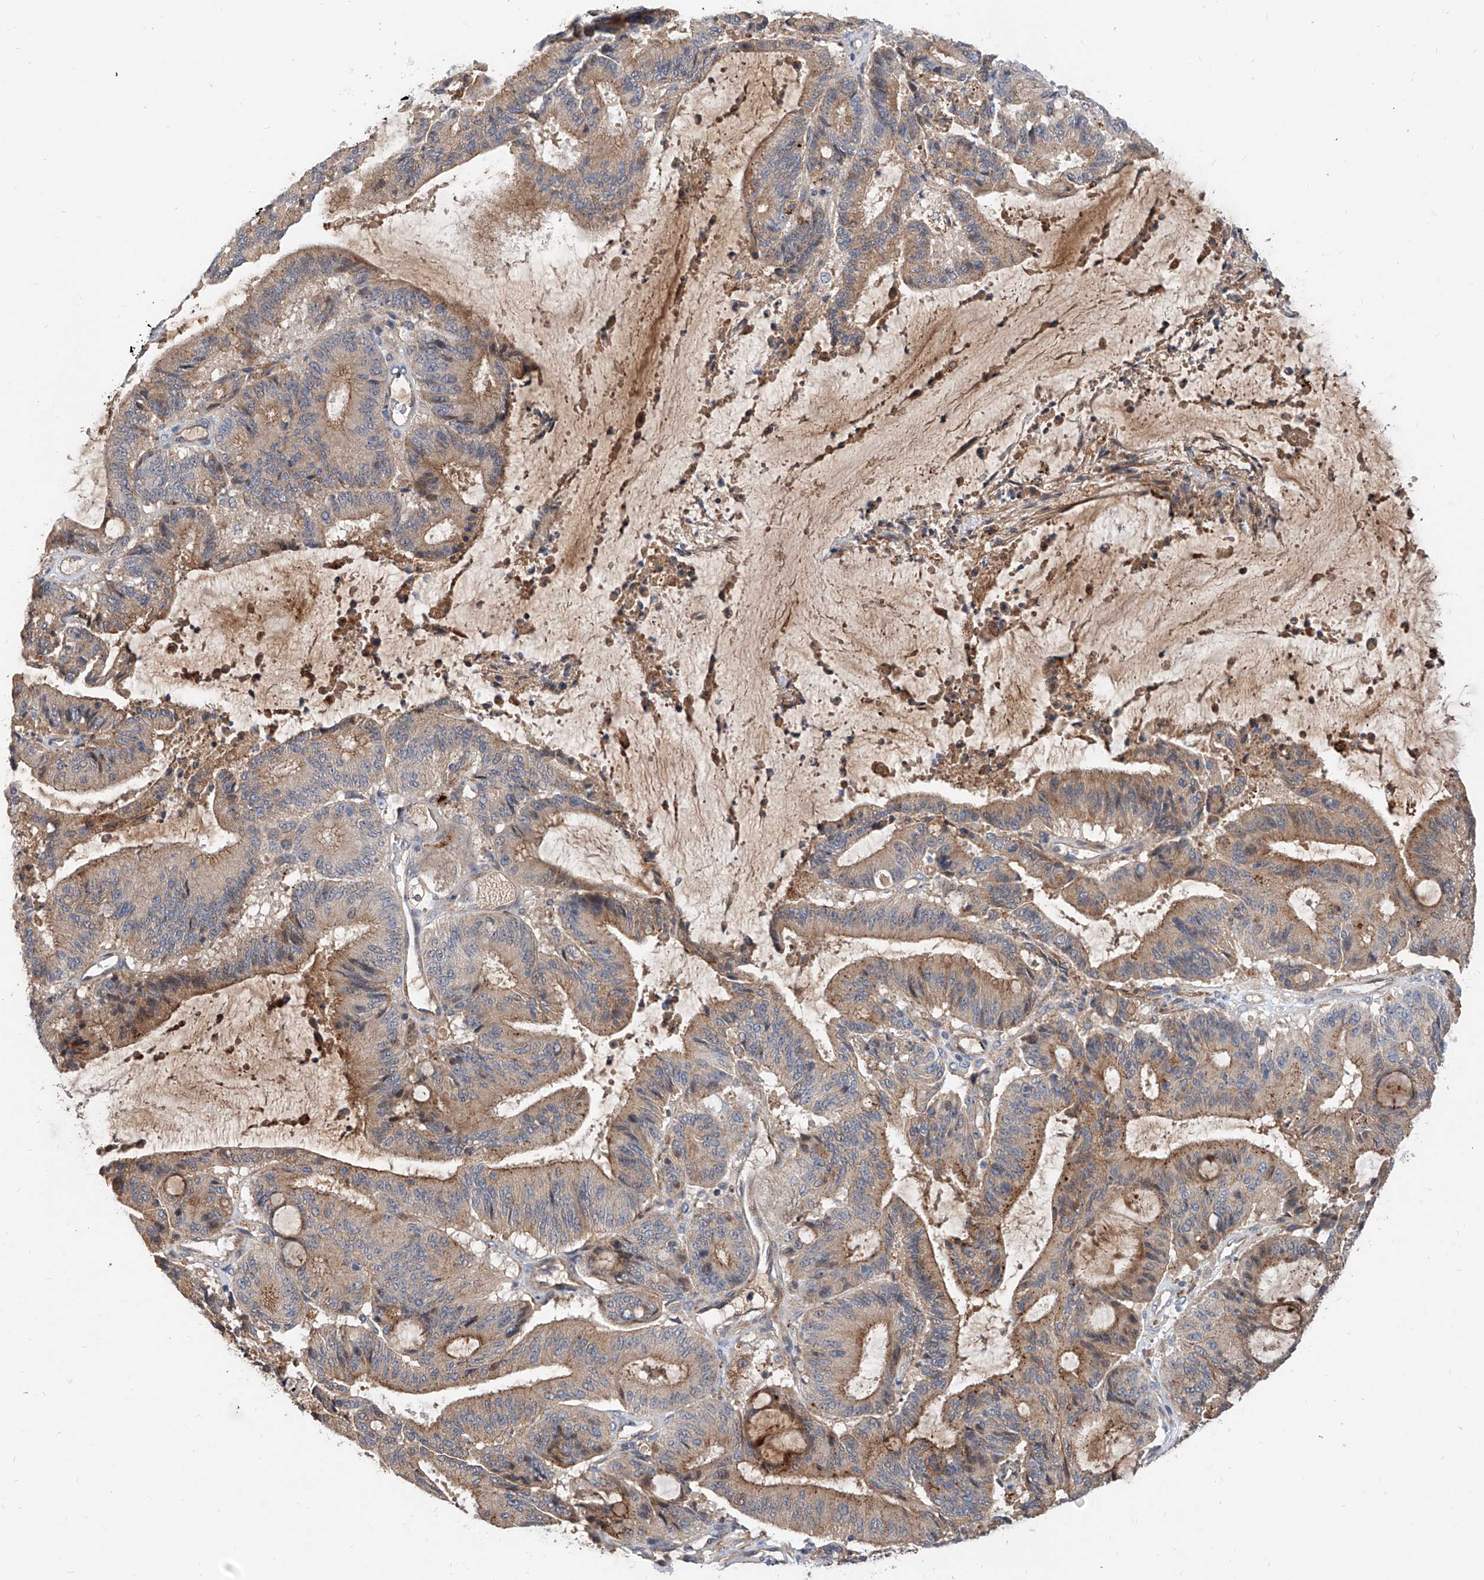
{"staining": {"intensity": "moderate", "quantity": "25%-75%", "location": "cytoplasmic/membranous"}, "tissue": "liver cancer", "cell_type": "Tumor cells", "image_type": "cancer", "snomed": [{"axis": "morphology", "description": "Normal tissue, NOS"}, {"axis": "morphology", "description": "Cholangiocarcinoma"}, {"axis": "topography", "description": "Liver"}, {"axis": "topography", "description": "Peripheral nerve tissue"}], "caption": "Protein expression by IHC exhibits moderate cytoplasmic/membranous staining in approximately 25%-75% of tumor cells in liver cancer.", "gene": "MAGEE2", "patient": {"sex": "female", "age": 73}}